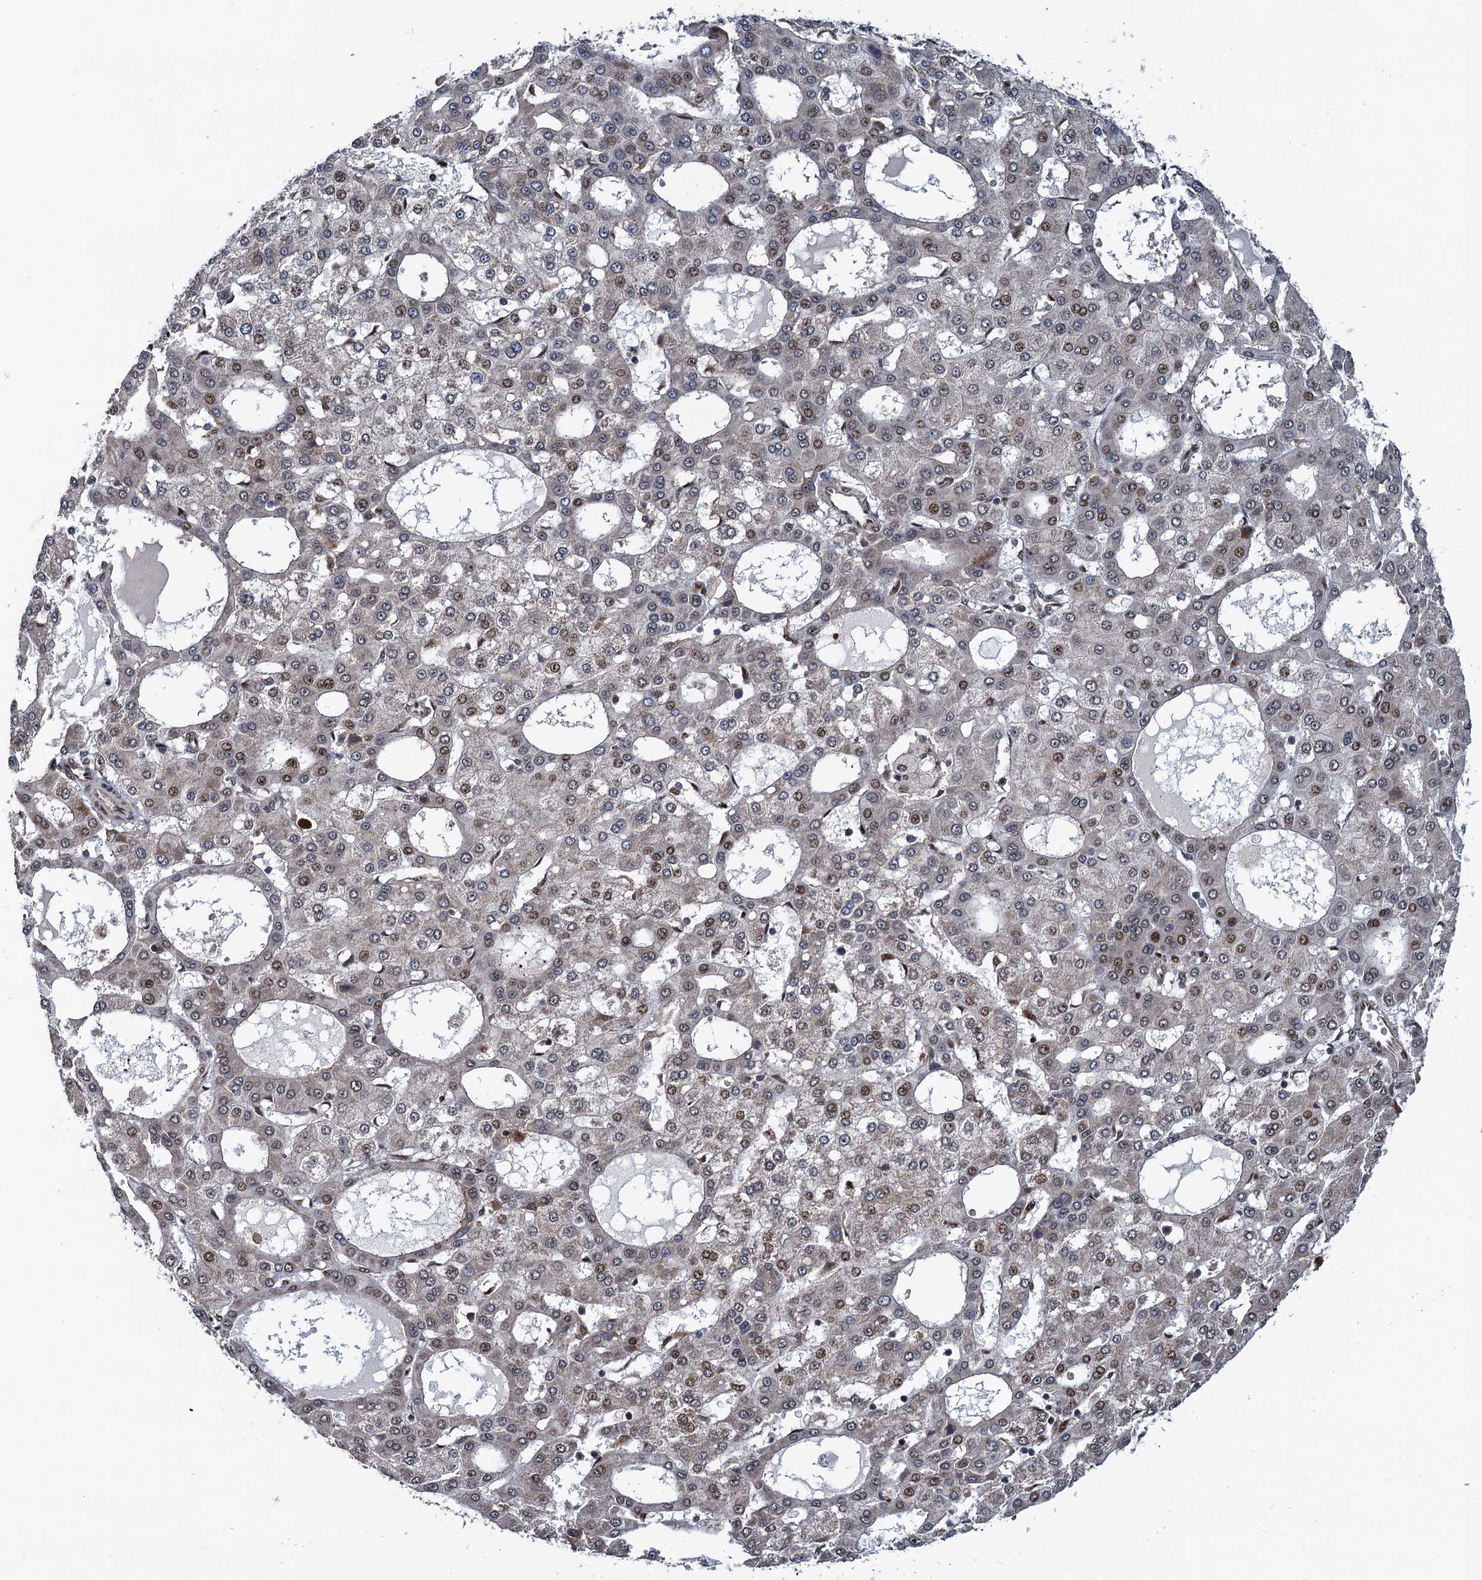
{"staining": {"intensity": "moderate", "quantity": "<25%", "location": "nuclear"}, "tissue": "liver cancer", "cell_type": "Tumor cells", "image_type": "cancer", "snomed": [{"axis": "morphology", "description": "Carcinoma, Hepatocellular, NOS"}, {"axis": "topography", "description": "Liver"}], "caption": "Immunohistochemistry (IHC) staining of liver hepatocellular carcinoma, which reveals low levels of moderate nuclear staining in about <25% of tumor cells indicating moderate nuclear protein expression. The staining was performed using DAB (3,3'-diaminobenzidine) (brown) for protein detection and nuclei were counterstained in hematoxylin (blue).", "gene": "ATOSA", "patient": {"sex": "male", "age": 47}}